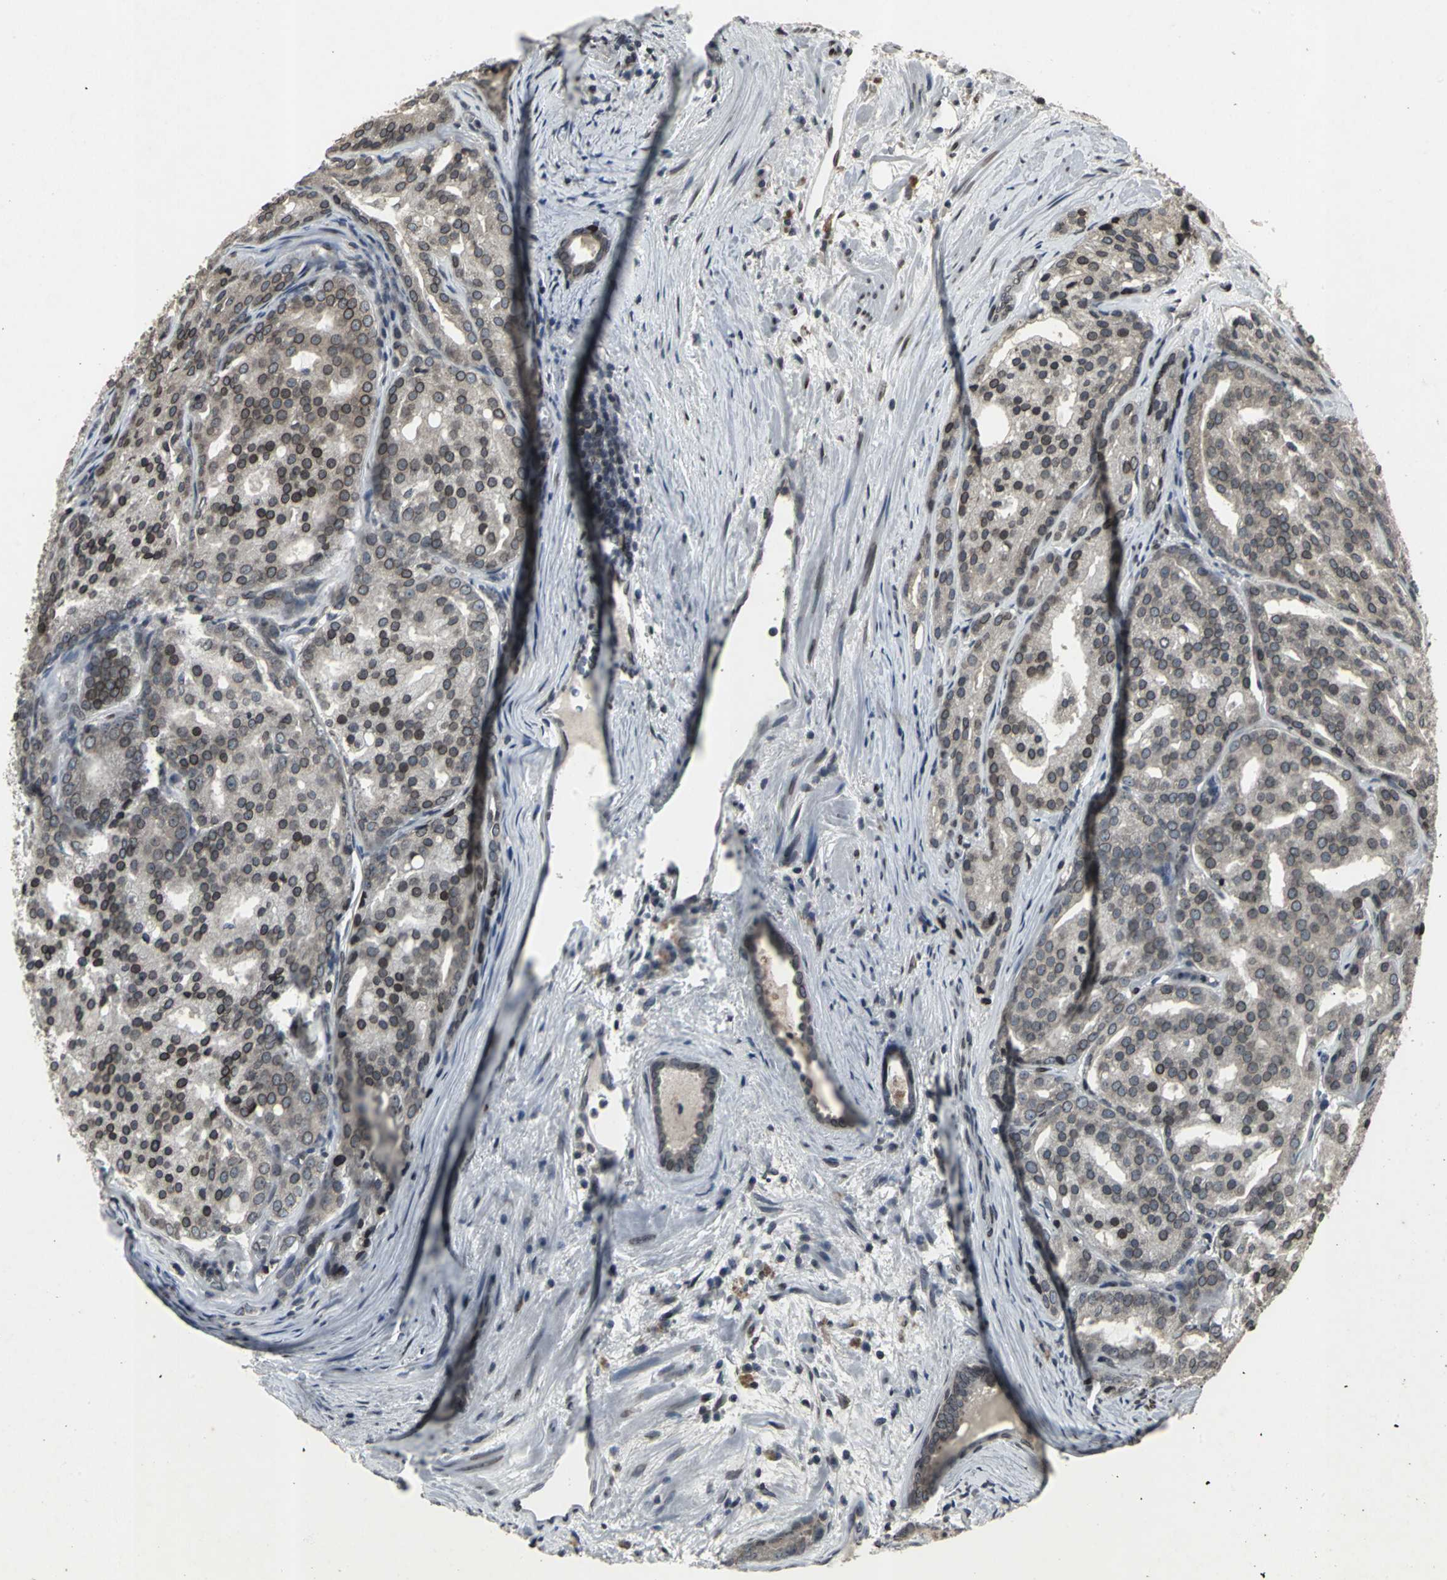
{"staining": {"intensity": "strong", "quantity": "25%-75%", "location": "cytoplasmic/membranous,nuclear"}, "tissue": "prostate cancer", "cell_type": "Tumor cells", "image_type": "cancer", "snomed": [{"axis": "morphology", "description": "Adenocarcinoma, High grade"}, {"axis": "topography", "description": "Prostate"}], "caption": "Immunohistochemistry (IHC) of prostate adenocarcinoma (high-grade) exhibits high levels of strong cytoplasmic/membranous and nuclear expression in approximately 25%-75% of tumor cells. (Brightfield microscopy of DAB IHC at high magnification).", "gene": "SH2B3", "patient": {"sex": "male", "age": 64}}